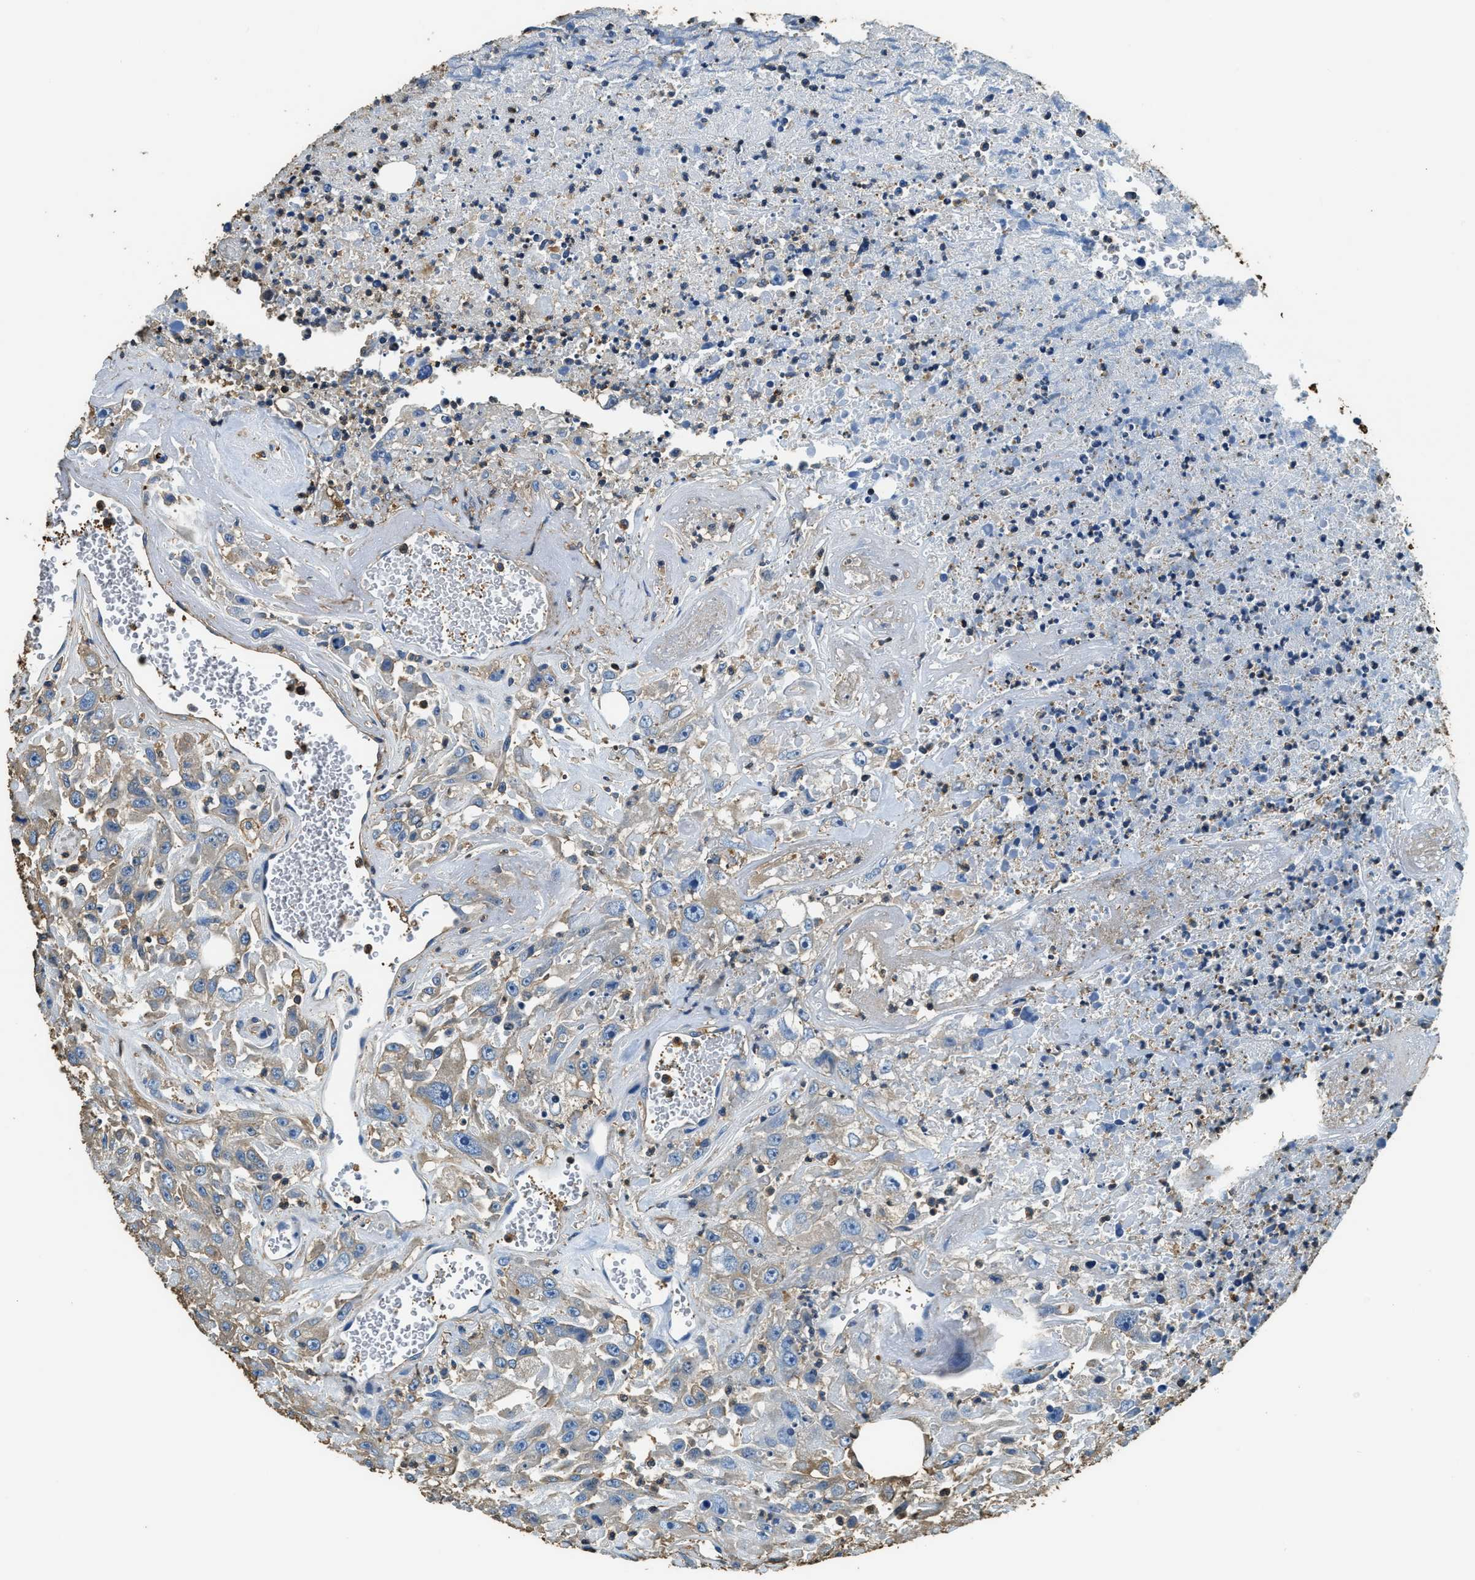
{"staining": {"intensity": "weak", "quantity": ">75%", "location": "cytoplasmic/membranous"}, "tissue": "urothelial cancer", "cell_type": "Tumor cells", "image_type": "cancer", "snomed": [{"axis": "morphology", "description": "Urothelial carcinoma, High grade"}, {"axis": "topography", "description": "Urinary bladder"}], "caption": "Immunohistochemistry (DAB) staining of human urothelial cancer displays weak cytoplasmic/membranous protein positivity in about >75% of tumor cells.", "gene": "ACCS", "patient": {"sex": "male", "age": 46}}